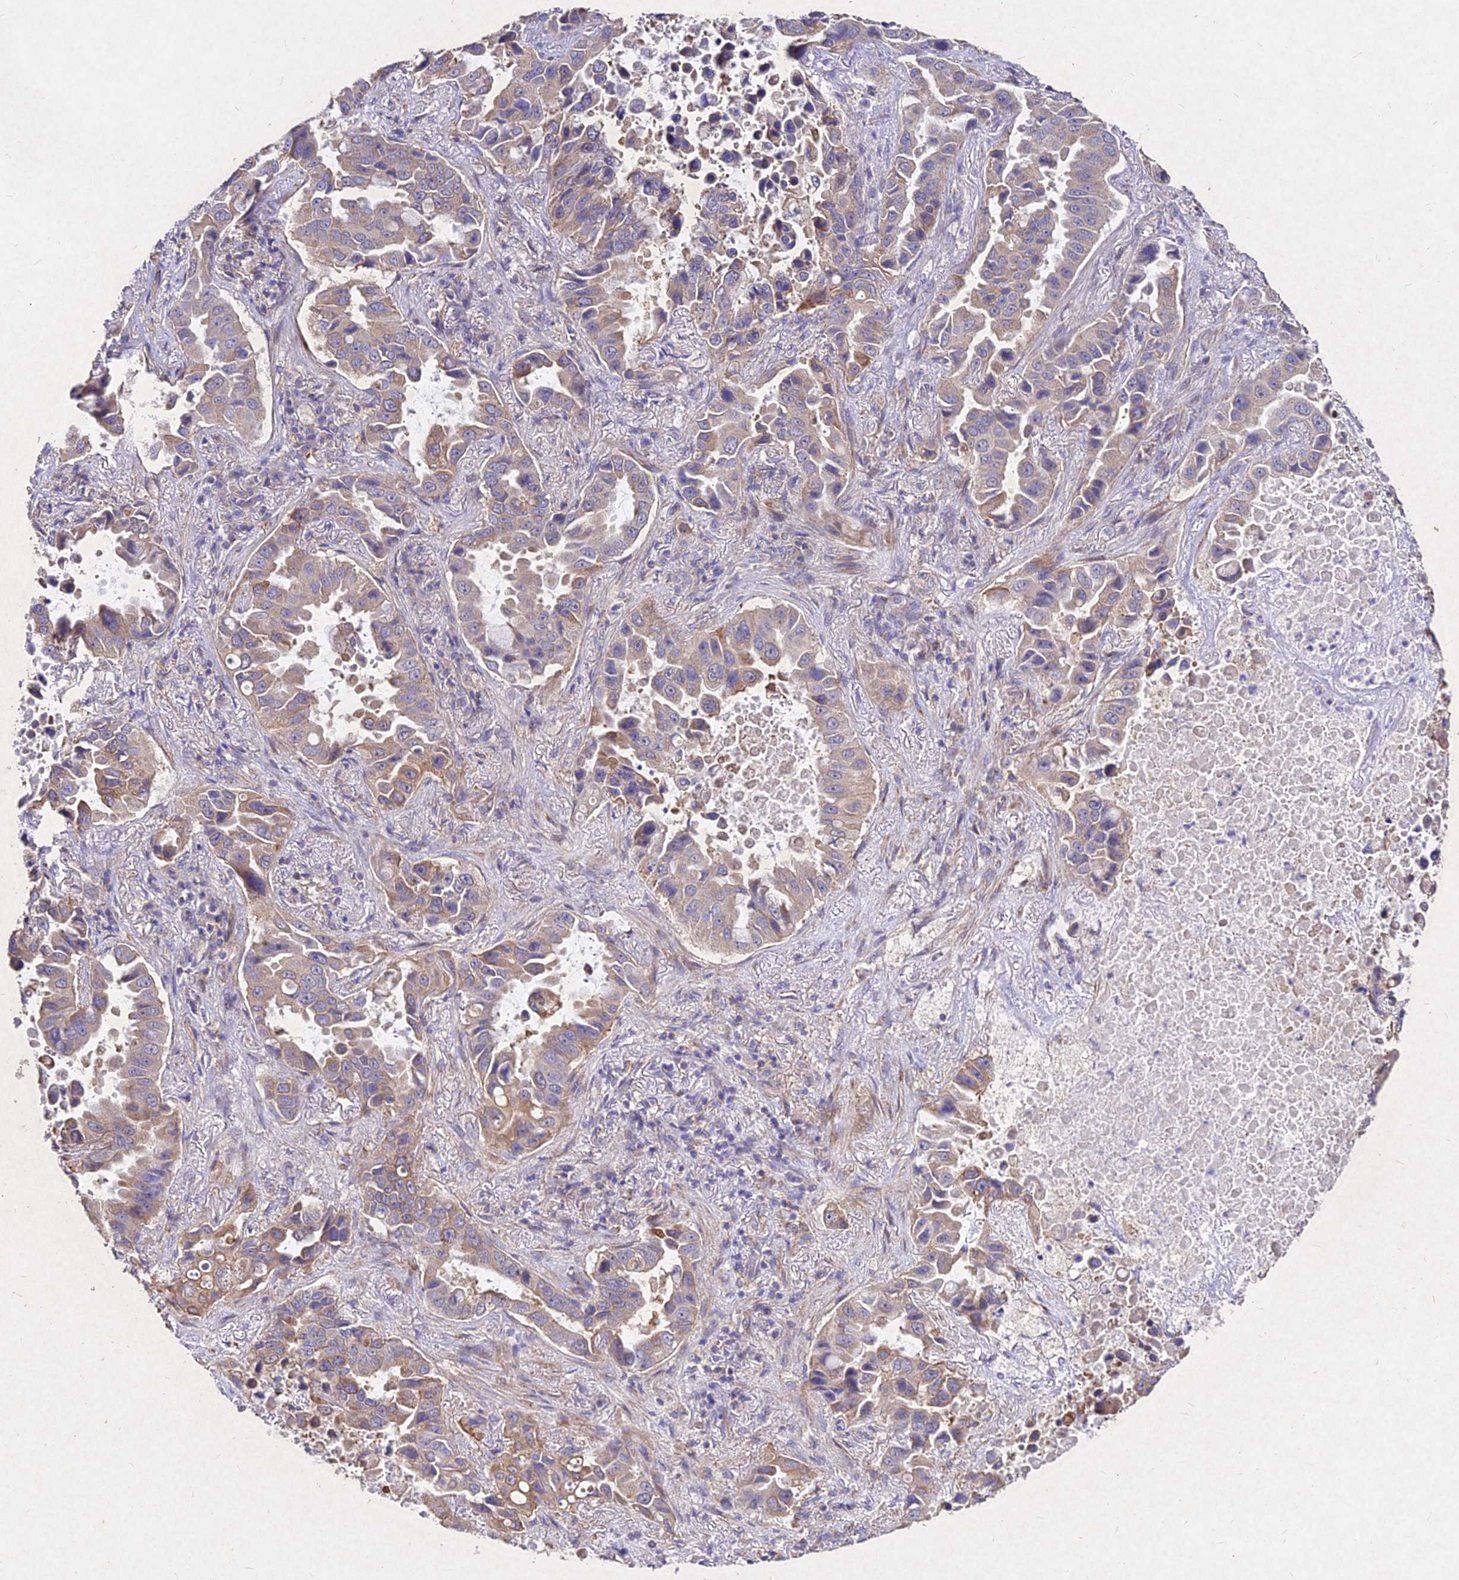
{"staining": {"intensity": "weak", "quantity": "25%-75%", "location": "cytoplasmic/membranous"}, "tissue": "lung cancer", "cell_type": "Tumor cells", "image_type": "cancer", "snomed": [{"axis": "morphology", "description": "Adenocarcinoma, NOS"}, {"axis": "topography", "description": "Lung"}], "caption": "This micrograph reveals immunohistochemistry staining of lung adenocarcinoma, with low weak cytoplasmic/membranous positivity in about 25%-75% of tumor cells.", "gene": "SKA1", "patient": {"sex": "male", "age": 64}}